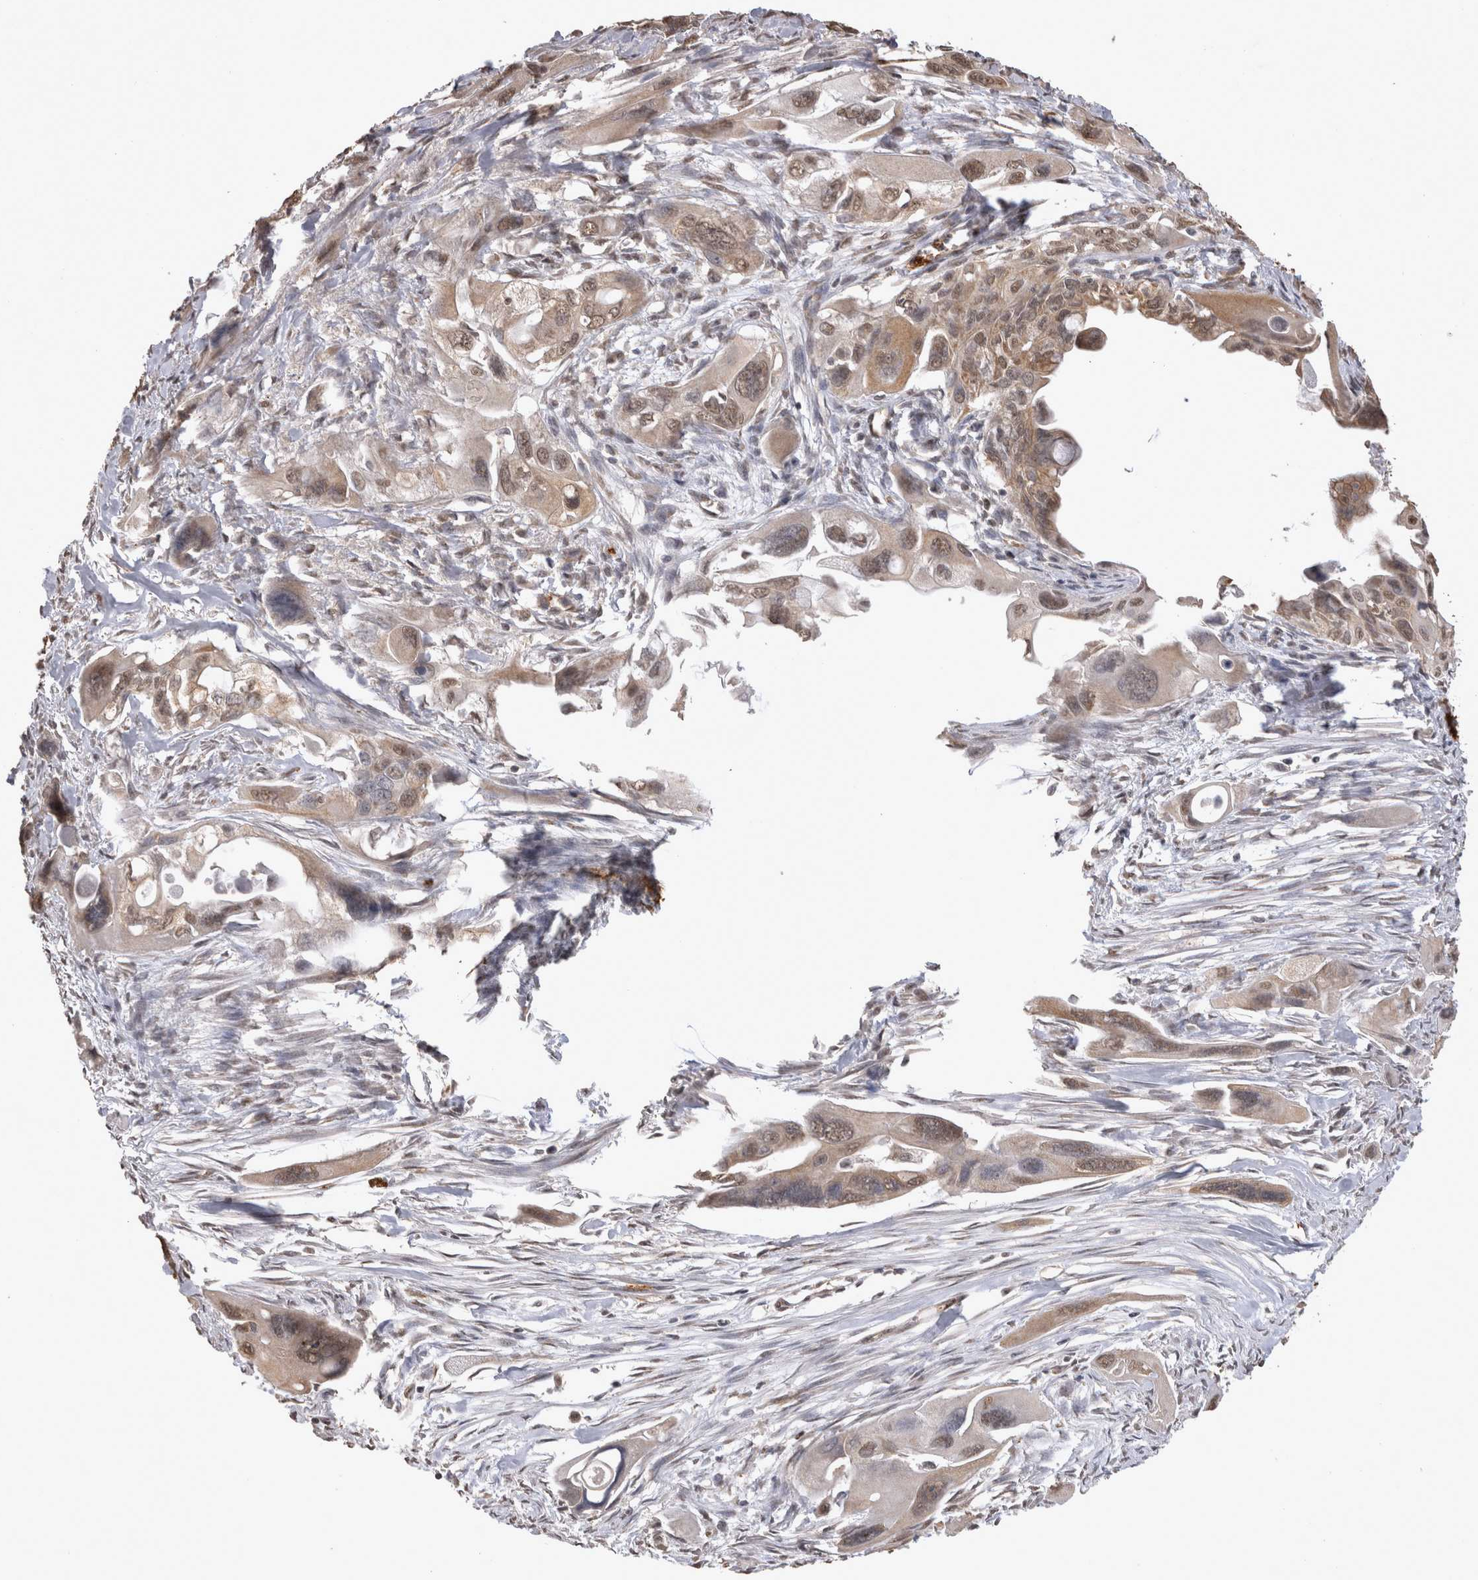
{"staining": {"intensity": "weak", "quantity": ">75%", "location": "nuclear"}, "tissue": "pancreatic cancer", "cell_type": "Tumor cells", "image_type": "cancer", "snomed": [{"axis": "morphology", "description": "Adenocarcinoma, NOS"}, {"axis": "topography", "description": "Pancreas"}], "caption": "Human adenocarcinoma (pancreatic) stained with a brown dye exhibits weak nuclear positive staining in about >75% of tumor cells.", "gene": "PAK4", "patient": {"sex": "male", "age": 73}}